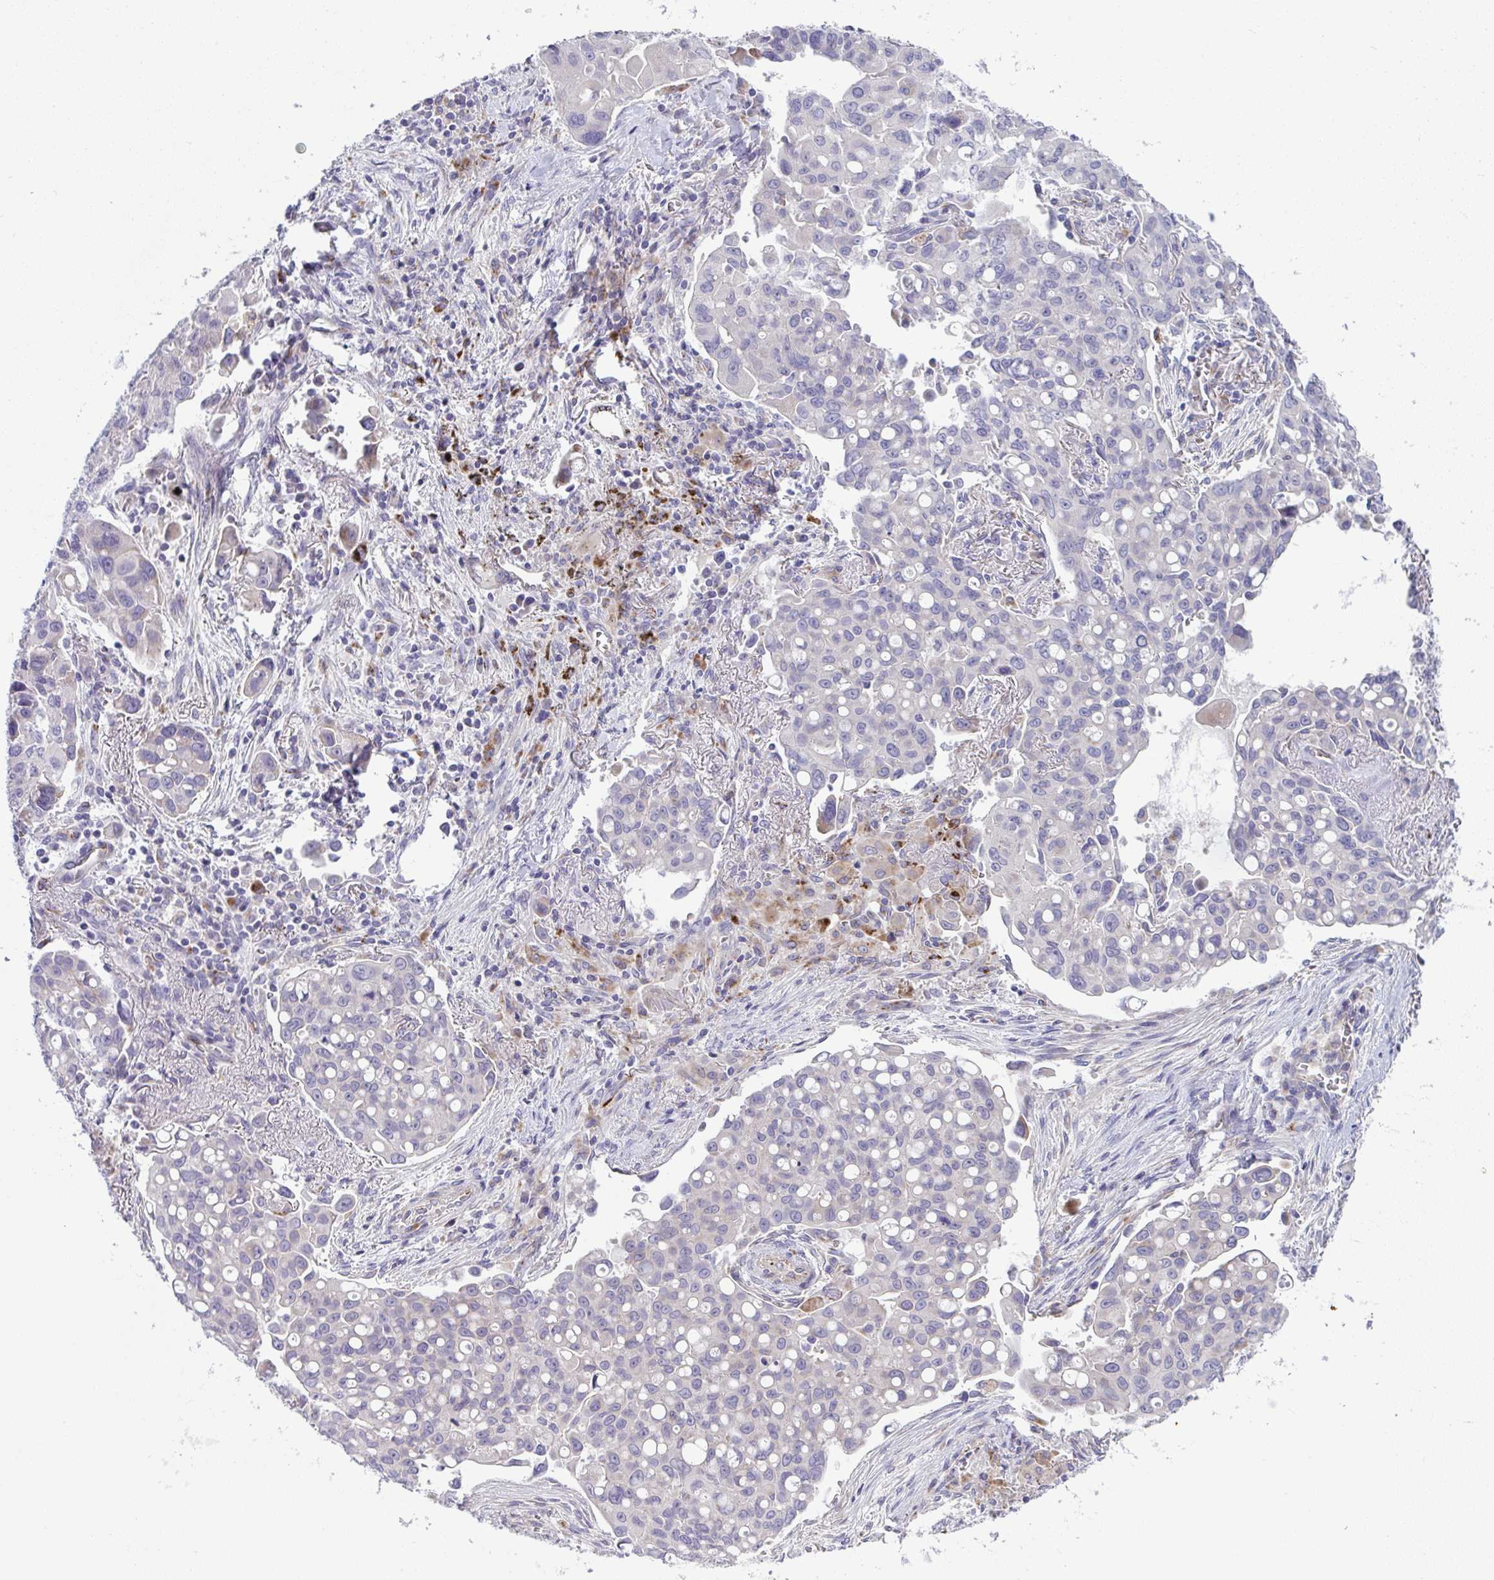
{"staining": {"intensity": "negative", "quantity": "none", "location": "none"}, "tissue": "lung cancer", "cell_type": "Tumor cells", "image_type": "cancer", "snomed": [{"axis": "morphology", "description": "Adenocarcinoma, NOS"}, {"axis": "topography", "description": "Lung"}], "caption": "Immunohistochemistry micrograph of human lung cancer (adenocarcinoma) stained for a protein (brown), which displays no positivity in tumor cells. (Brightfield microscopy of DAB (3,3'-diaminobenzidine) immunohistochemistry at high magnification).", "gene": "TOR1AIP2", "patient": {"sex": "male", "age": 68}}